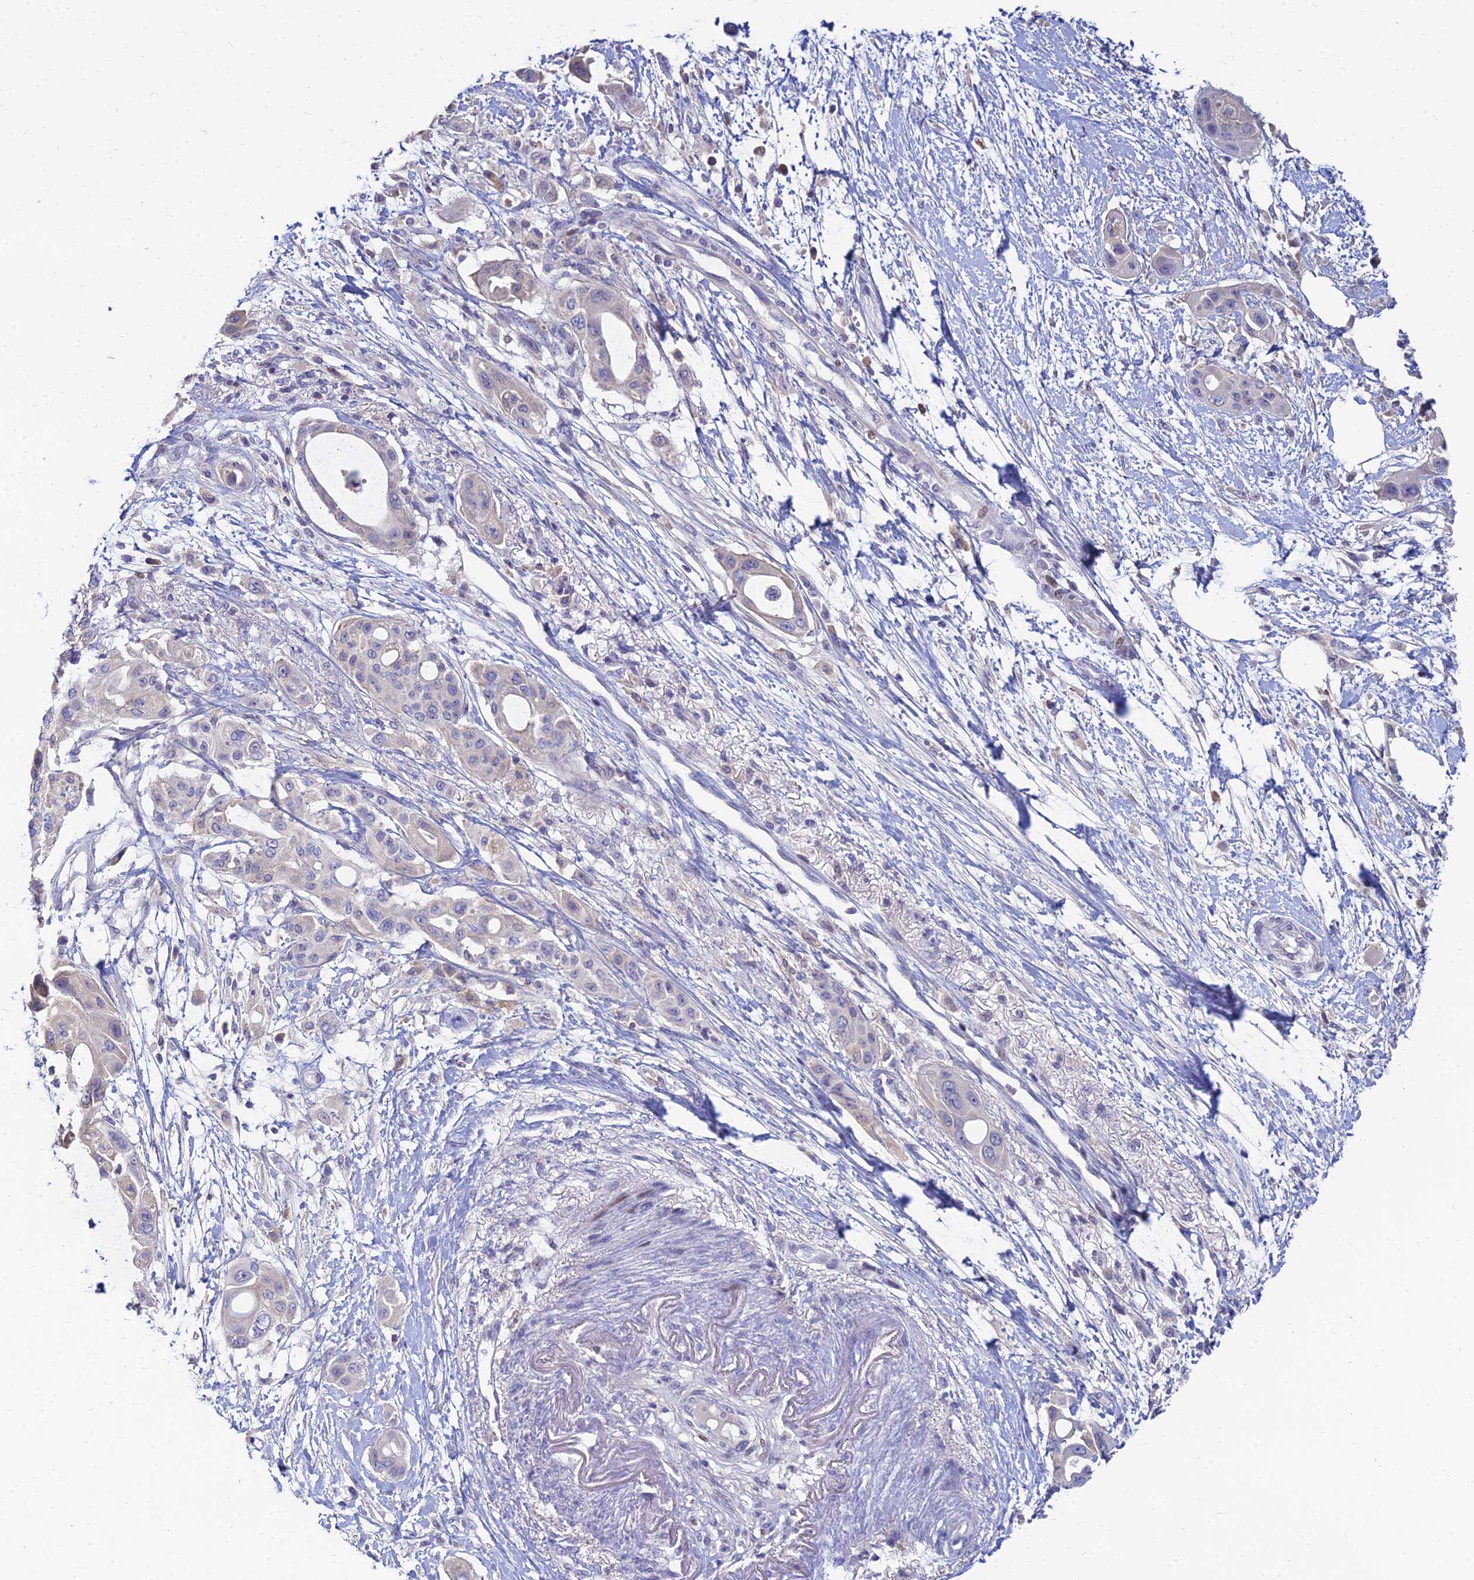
{"staining": {"intensity": "negative", "quantity": "none", "location": "none"}, "tissue": "pancreatic cancer", "cell_type": "Tumor cells", "image_type": "cancer", "snomed": [{"axis": "morphology", "description": "Adenocarcinoma, NOS"}, {"axis": "topography", "description": "Pancreas"}], "caption": "A high-resolution photomicrograph shows immunohistochemistry staining of pancreatic cancer (adenocarcinoma), which shows no significant expression in tumor cells. (DAB immunohistochemistry with hematoxylin counter stain).", "gene": "GOLGA6D", "patient": {"sex": "male", "age": 68}}